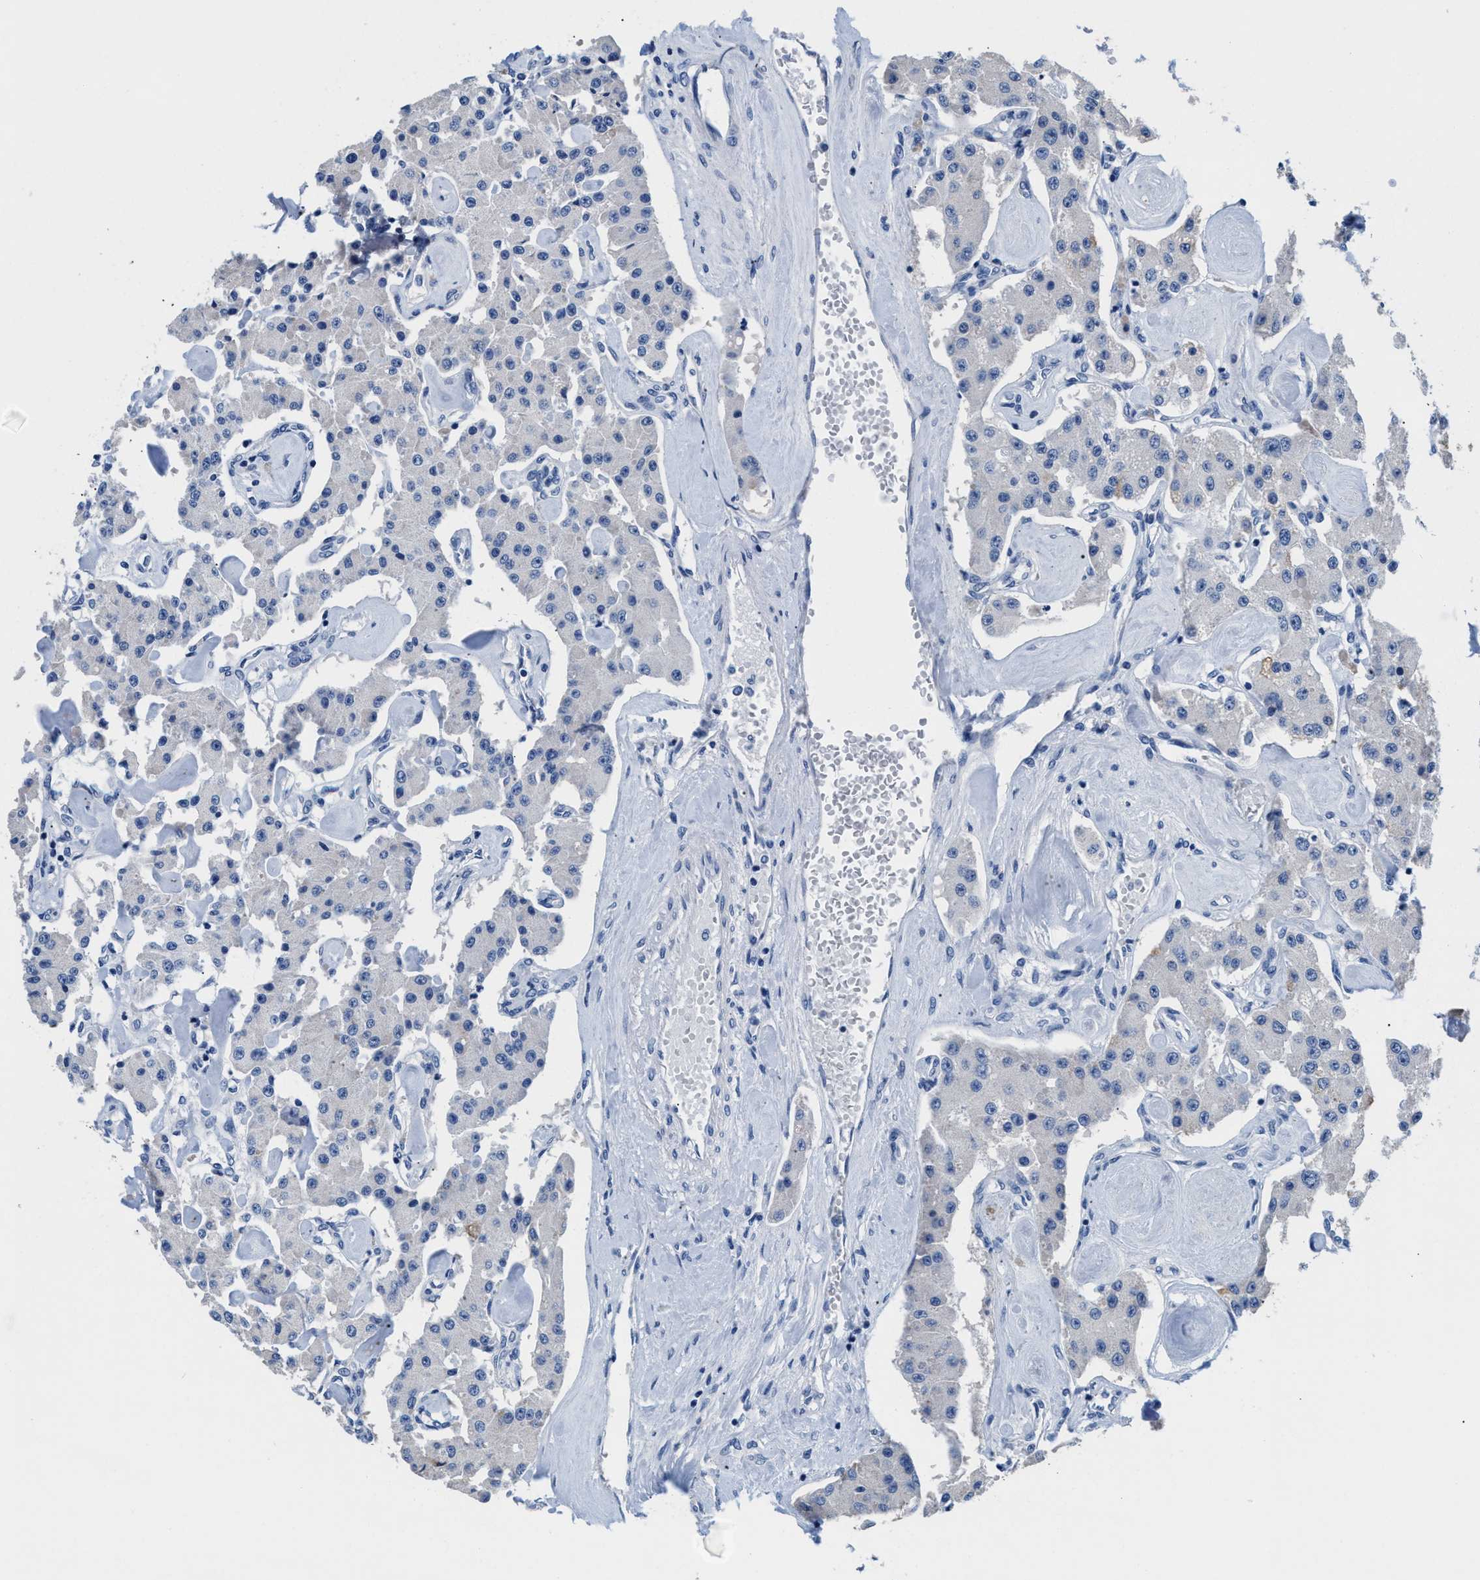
{"staining": {"intensity": "negative", "quantity": "none", "location": "none"}, "tissue": "carcinoid", "cell_type": "Tumor cells", "image_type": "cancer", "snomed": [{"axis": "morphology", "description": "Carcinoid, malignant, NOS"}, {"axis": "topography", "description": "Pancreas"}], "caption": "A high-resolution photomicrograph shows IHC staining of malignant carcinoid, which displays no significant staining in tumor cells.", "gene": "SLFN13", "patient": {"sex": "male", "age": 41}}